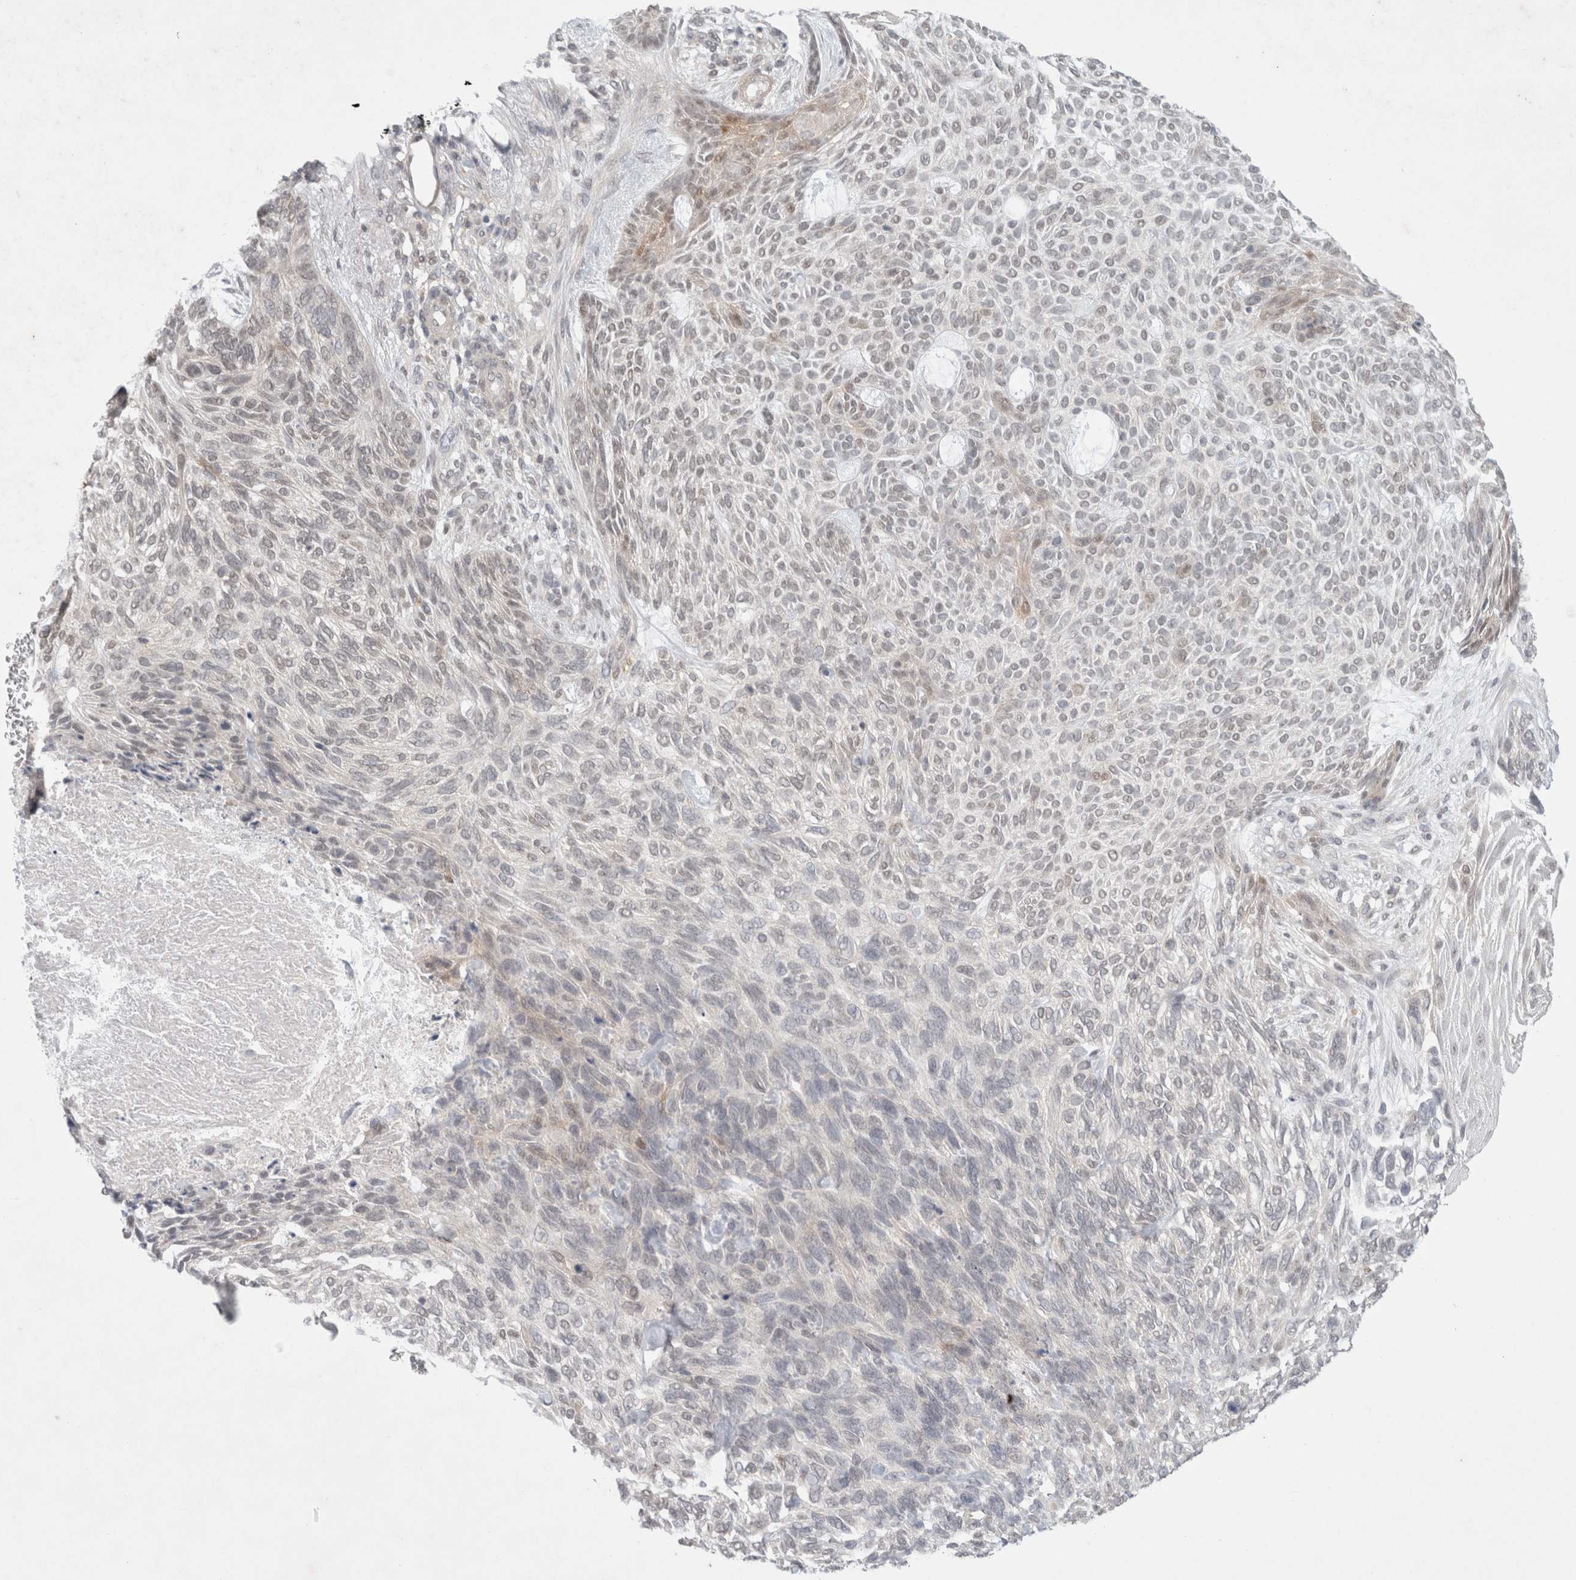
{"staining": {"intensity": "negative", "quantity": "none", "location": "none"}, "tissue": "skin cancer", "cell_type": "Tumor cells", "image_type": "cancer", "snomed": [{"axis": "morphology", "description": "Basal cell carcinoma"}, {"axis": "topography", "description": "Skin"}], "caption": "DAB (3,3'-diaminobenzidine) immunohistochemical staining of human skin cancer shows no significant expression in tumor cells.", "gene": "FBXO42", "patient": {"sex": "male", "age": 55}}